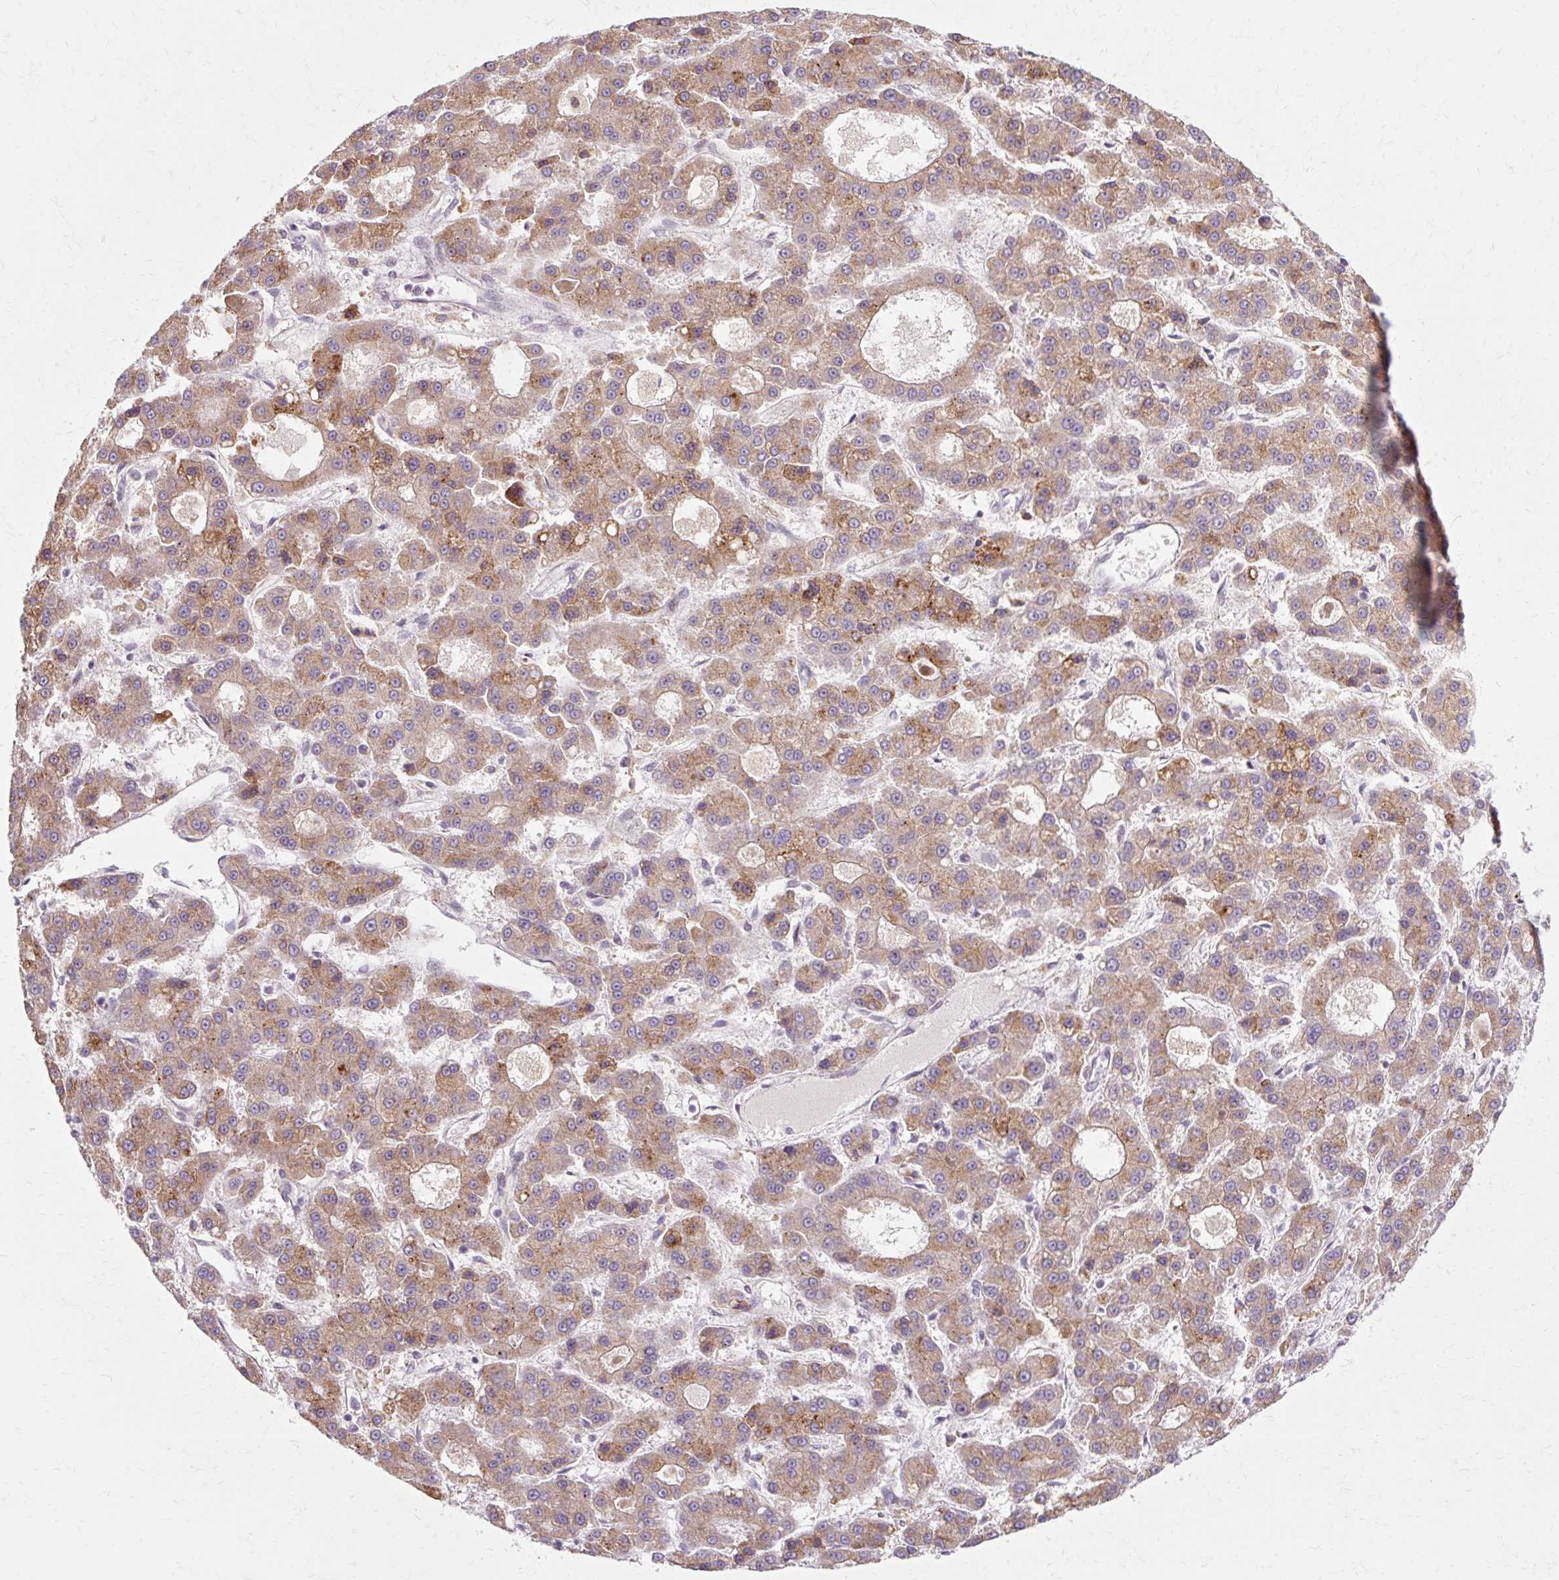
{"staining": {"intensity": "moderate", "quantity": ">75%", "location": "cytoplasmic/membranous"}, "tissue": "liver cancer", "cell_type": "Tumor cells", "image_type": "cancer", "snomed": [{"axis": "morphology", "description": "Carcinoma, Hepatocellular, NOS"}, {"axis": "topography", "description": "Liver"}], "caption": "Tumor cells display medium levels of moderate cytoplasmic/membranous positivity in about >75% of cells in human liver hepatocellular carcinoma.", "gene": "GEMIN2", "patient": {"sex": "male", "age": 70}}